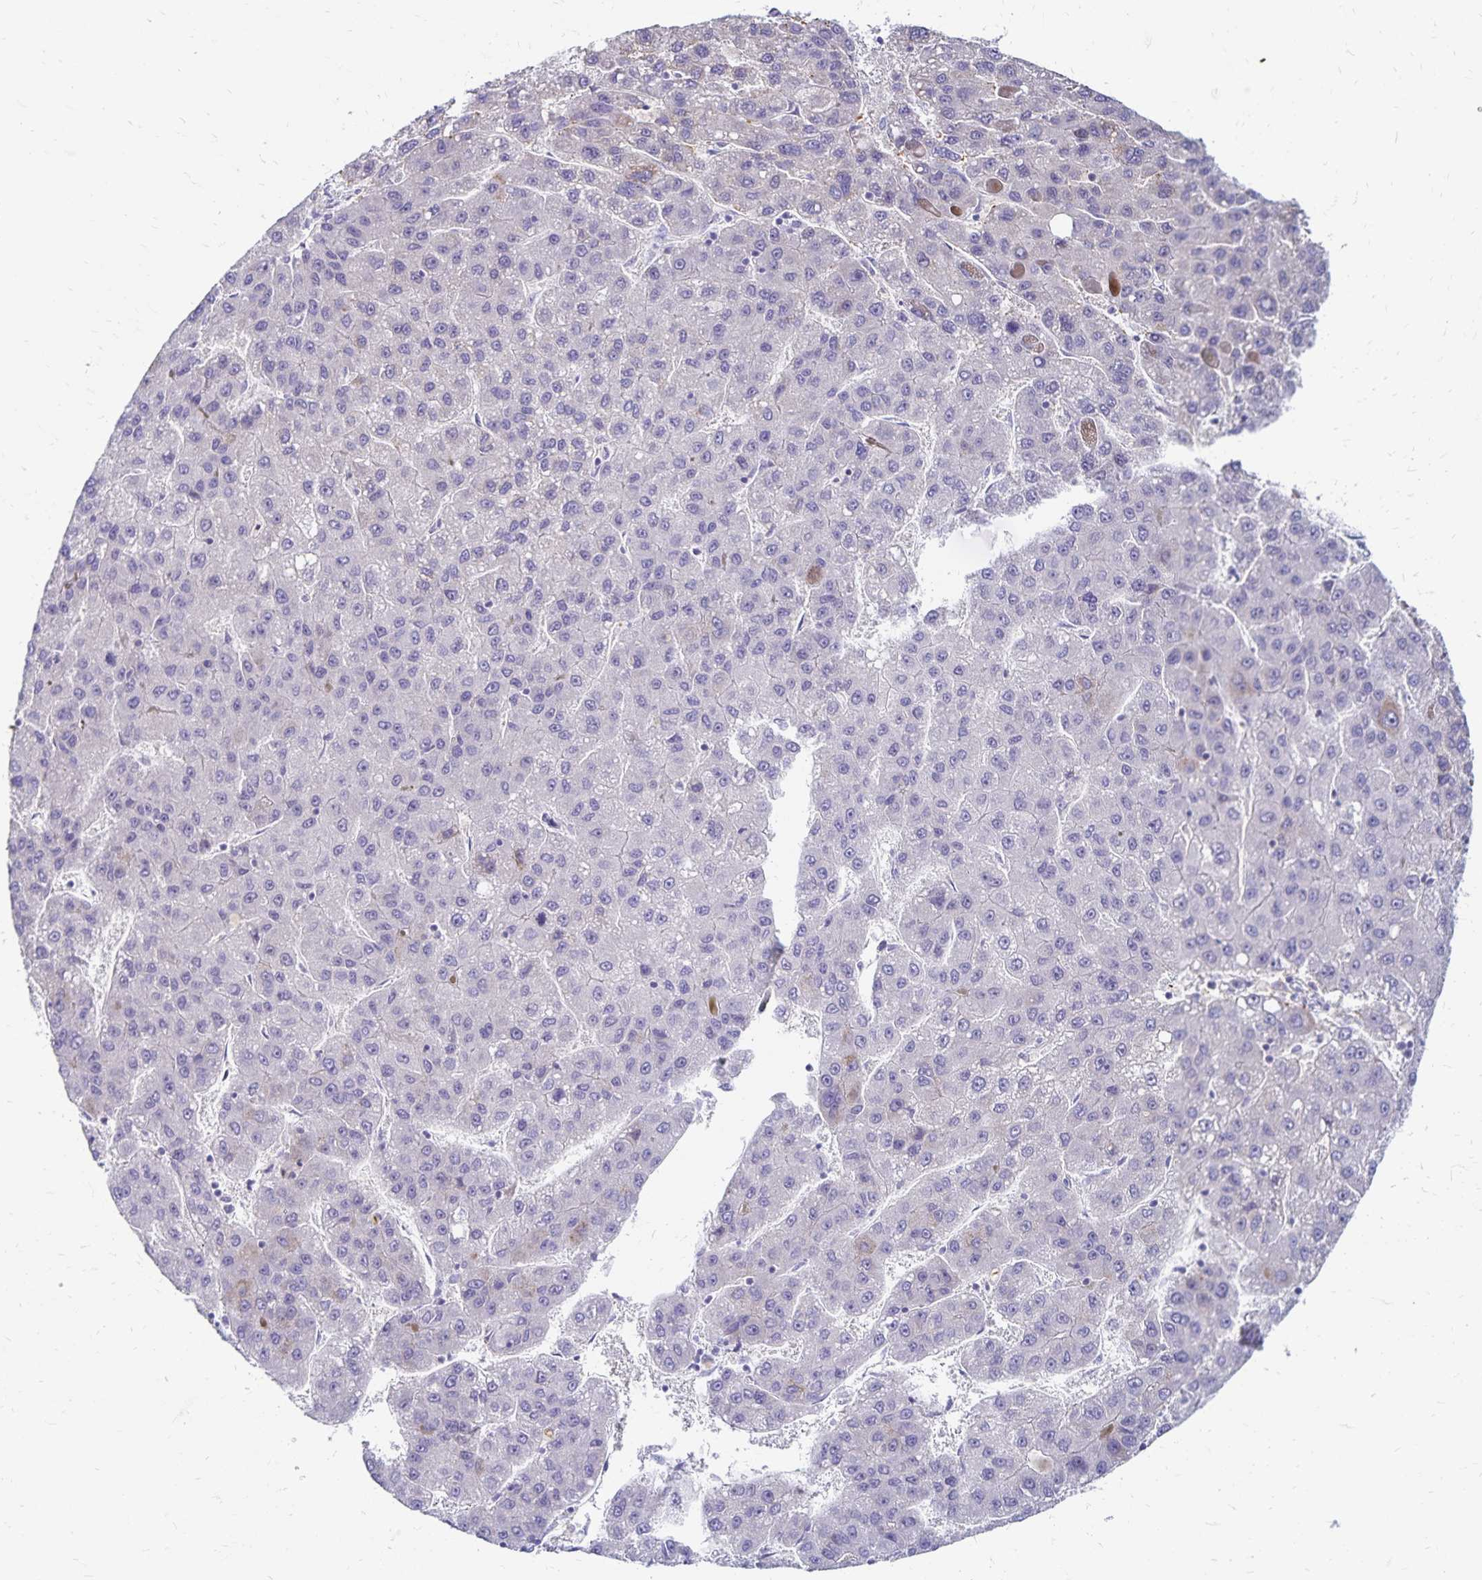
{"staining": {"intensity": "negative", "quantity": "none", "location": "none"}, "tissue": "liver cancer", "cell_type": "Tumor cells", "image_type": "cancer", "snomed": [{"axis": "morphology", "description": "Carcinoma, Hepatocellular, NOS"}, {"axis": "topography", "description": "Liver"}], "caption": "Immunohistochemistry histopathology image of liver cancer stained for a protein (brown), which reveals no expression in tumor cells. Nuclei are stained in blue.", "gene": "NECAP1", "patient": {"sex": "female", "age": 82}}